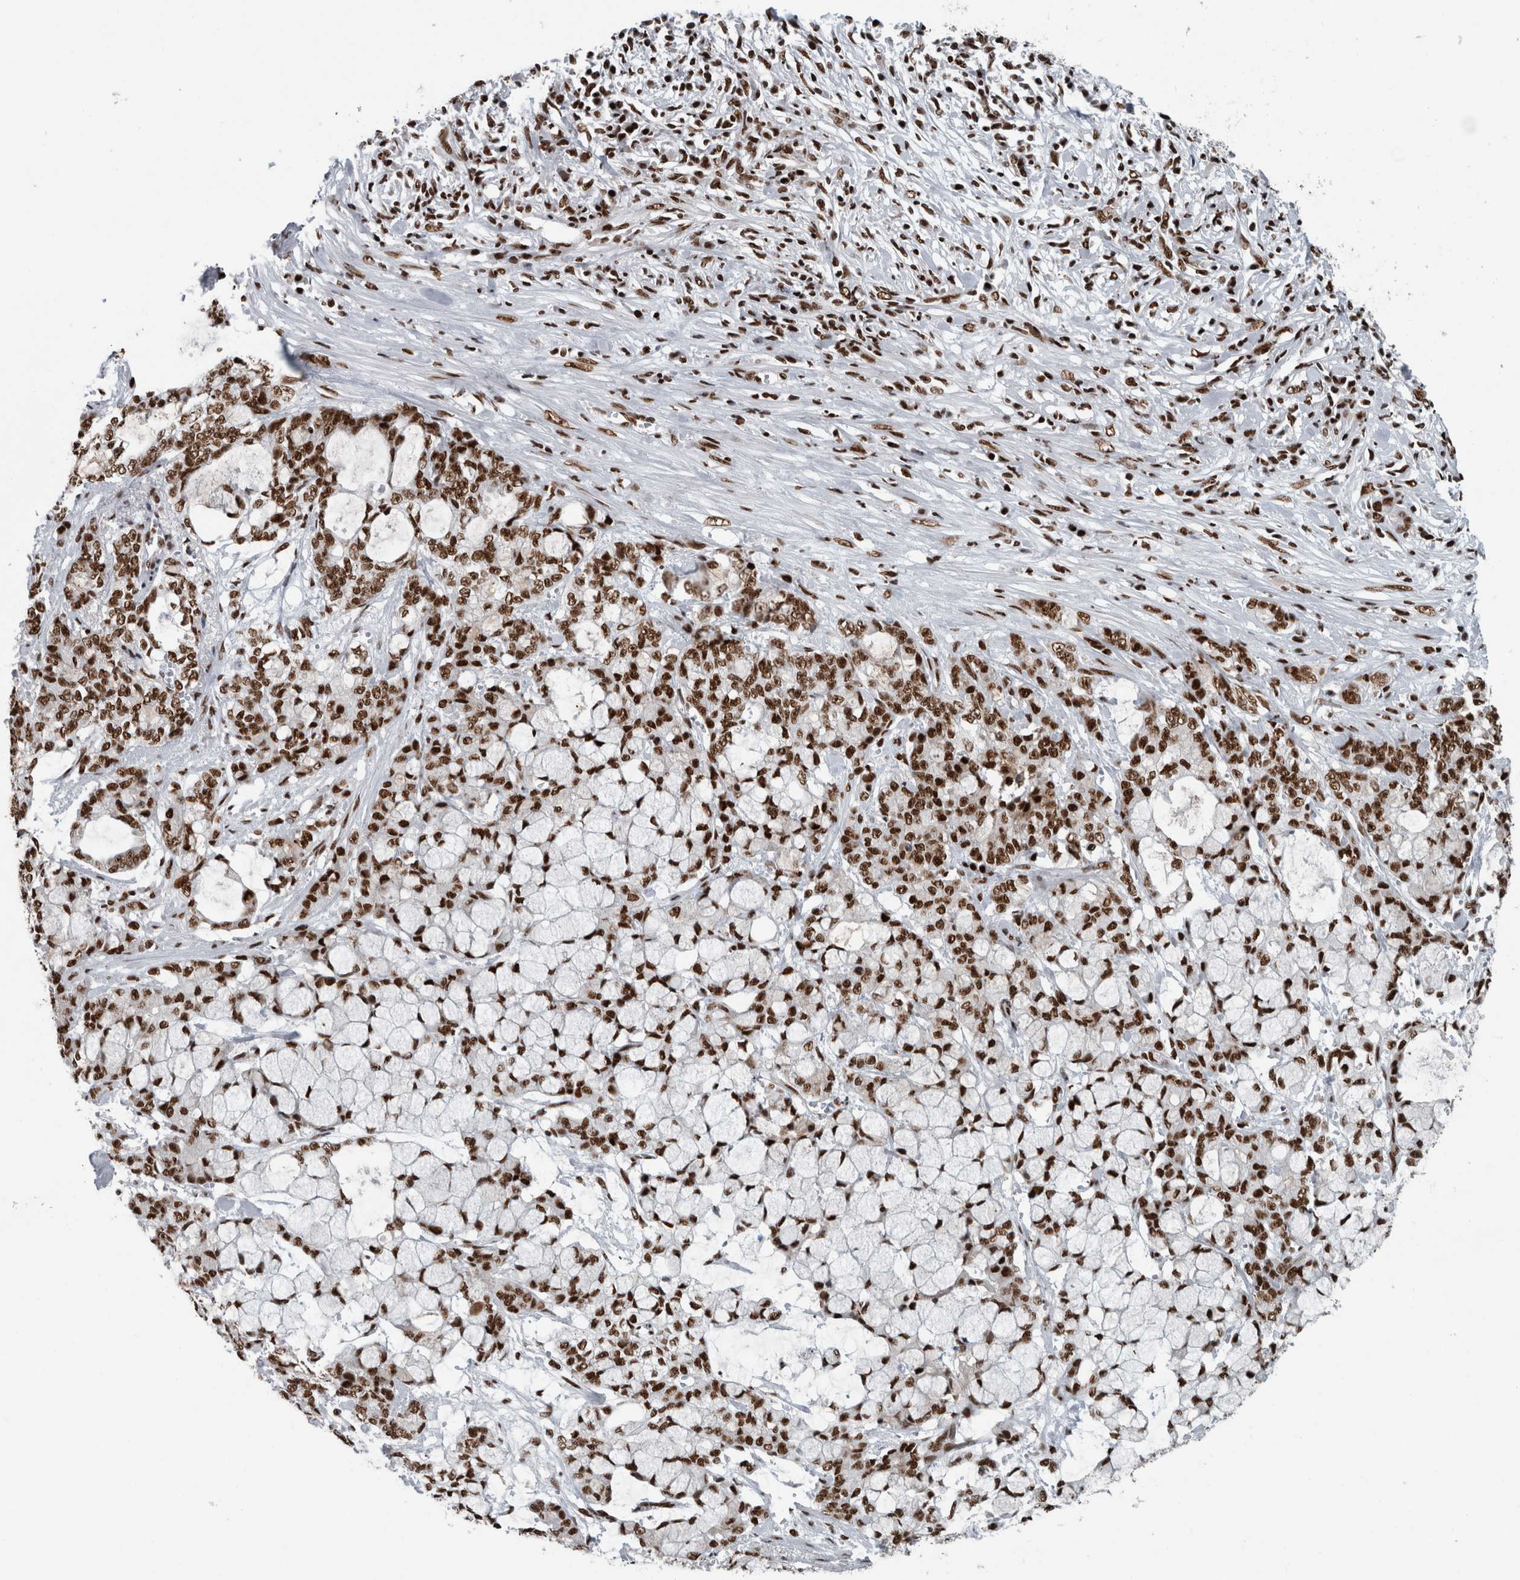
{"staining": {"intensity": "strong", "quantity": ">75%", "location": "nuclear"}, "tissue": "pancreatic cancer", "cell_type": "Tumor cells", "image_type": "cancer", "snomed": [{"axis": "morphology", "description": "Adenocarcinoma, NOS"}, {"axis": "topography", "description": "Pancreas"}], "caption": "Pancreatic cancer (adenocarcinoma) stained for a protein displays strong nuclear positivity in tumor cells. (IHC, brightfield microscopy, high magnification).", "gene": "DNMT3A", "patient": {"sex": "female", "age": 73}}